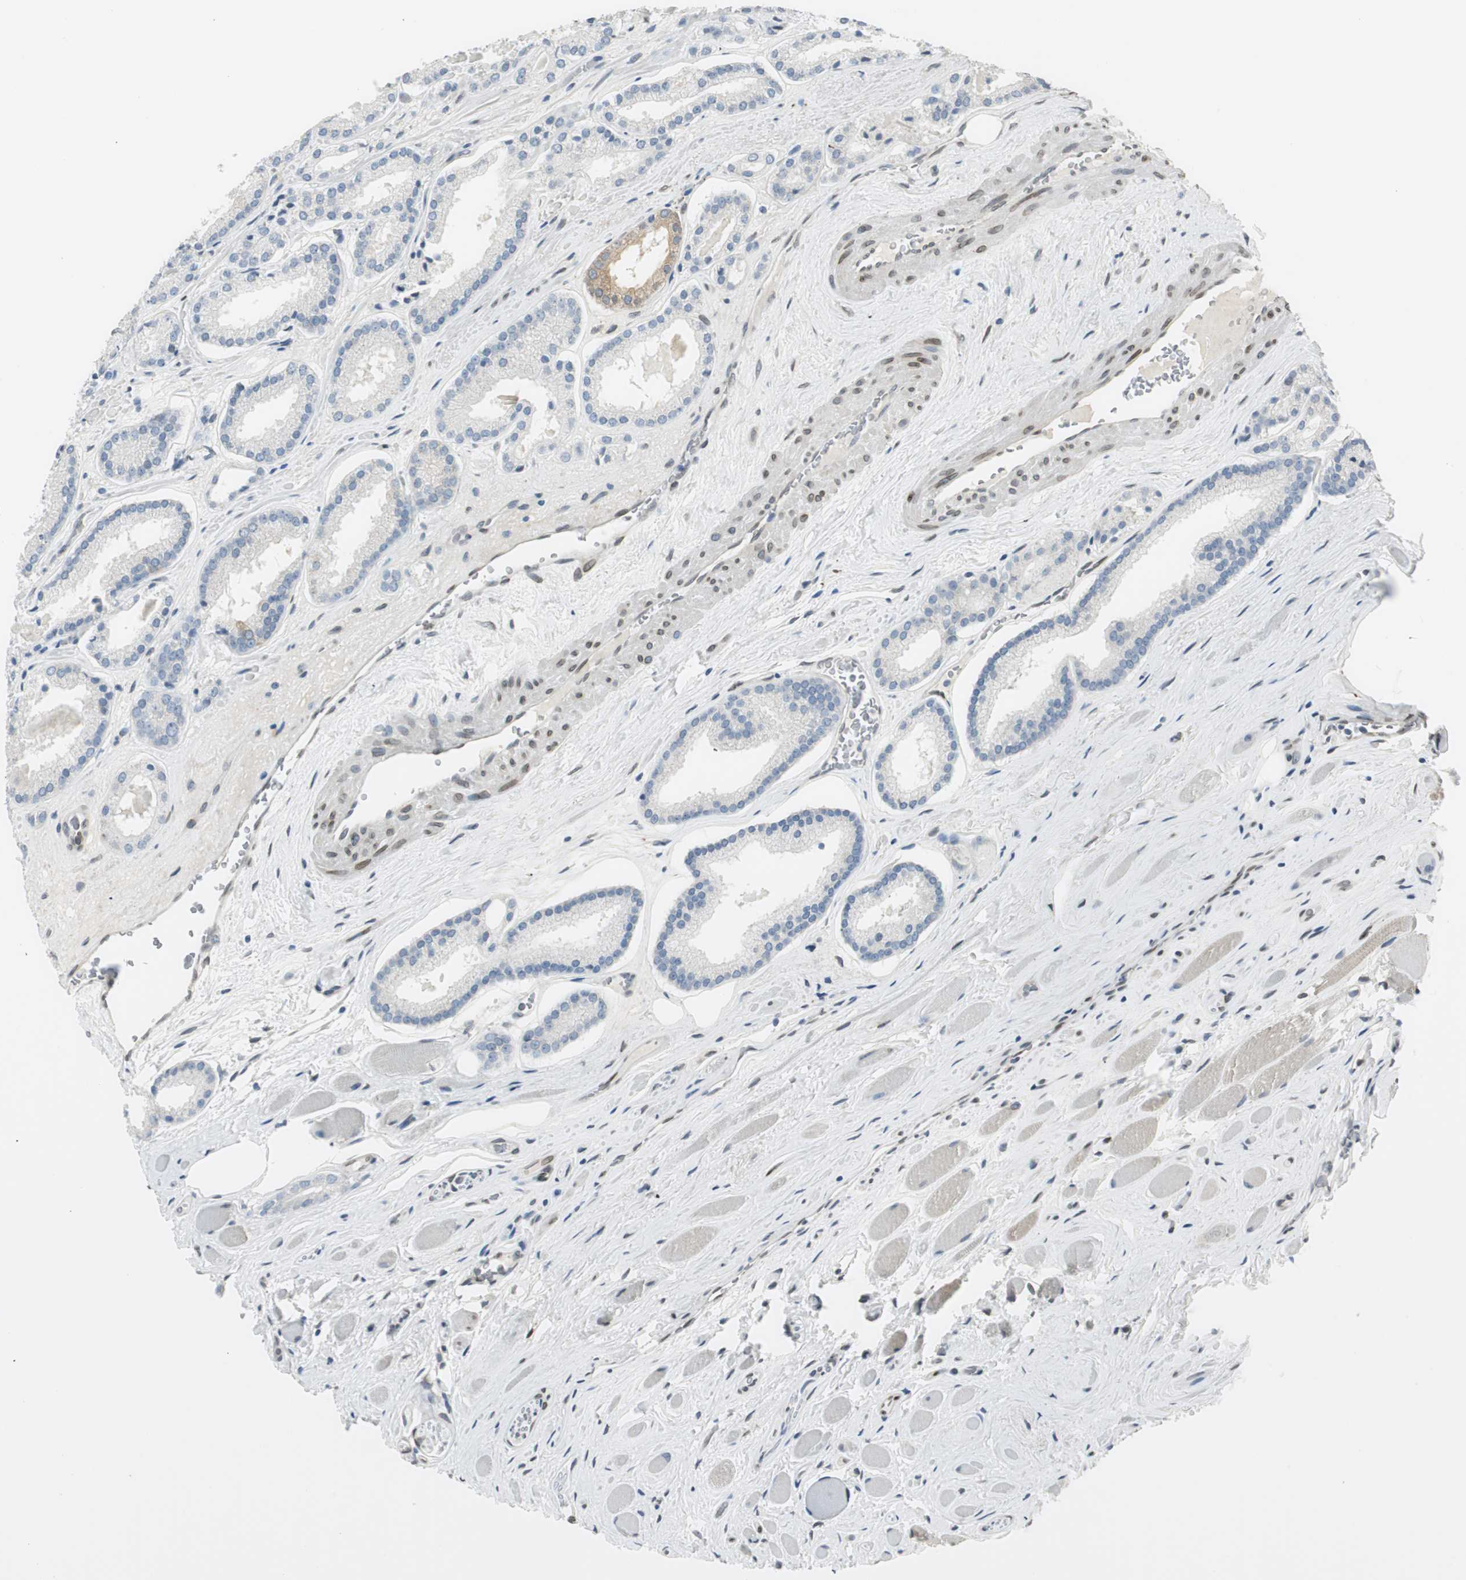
{"staining": {"intensity": "weak", "quantity": "<25%", "location": "cytoplasmic/membranous"}, "tissue": "prostate cancer", "cell_type": "Tumor cells", "image_type": "cancer", "snomed": [{"axis": "morphology", "description": "Adenocarcinoma, Low grade"}, {"axis": "topography", "description": "Prostate"}], "caption": "An image of prostate cancer (adenocarcinoma (low-grade)) stained for a protein shows no brown staining in tumor cells.", "gene": "TMEM260", "patient": {"sex": "male", "age": 59}}